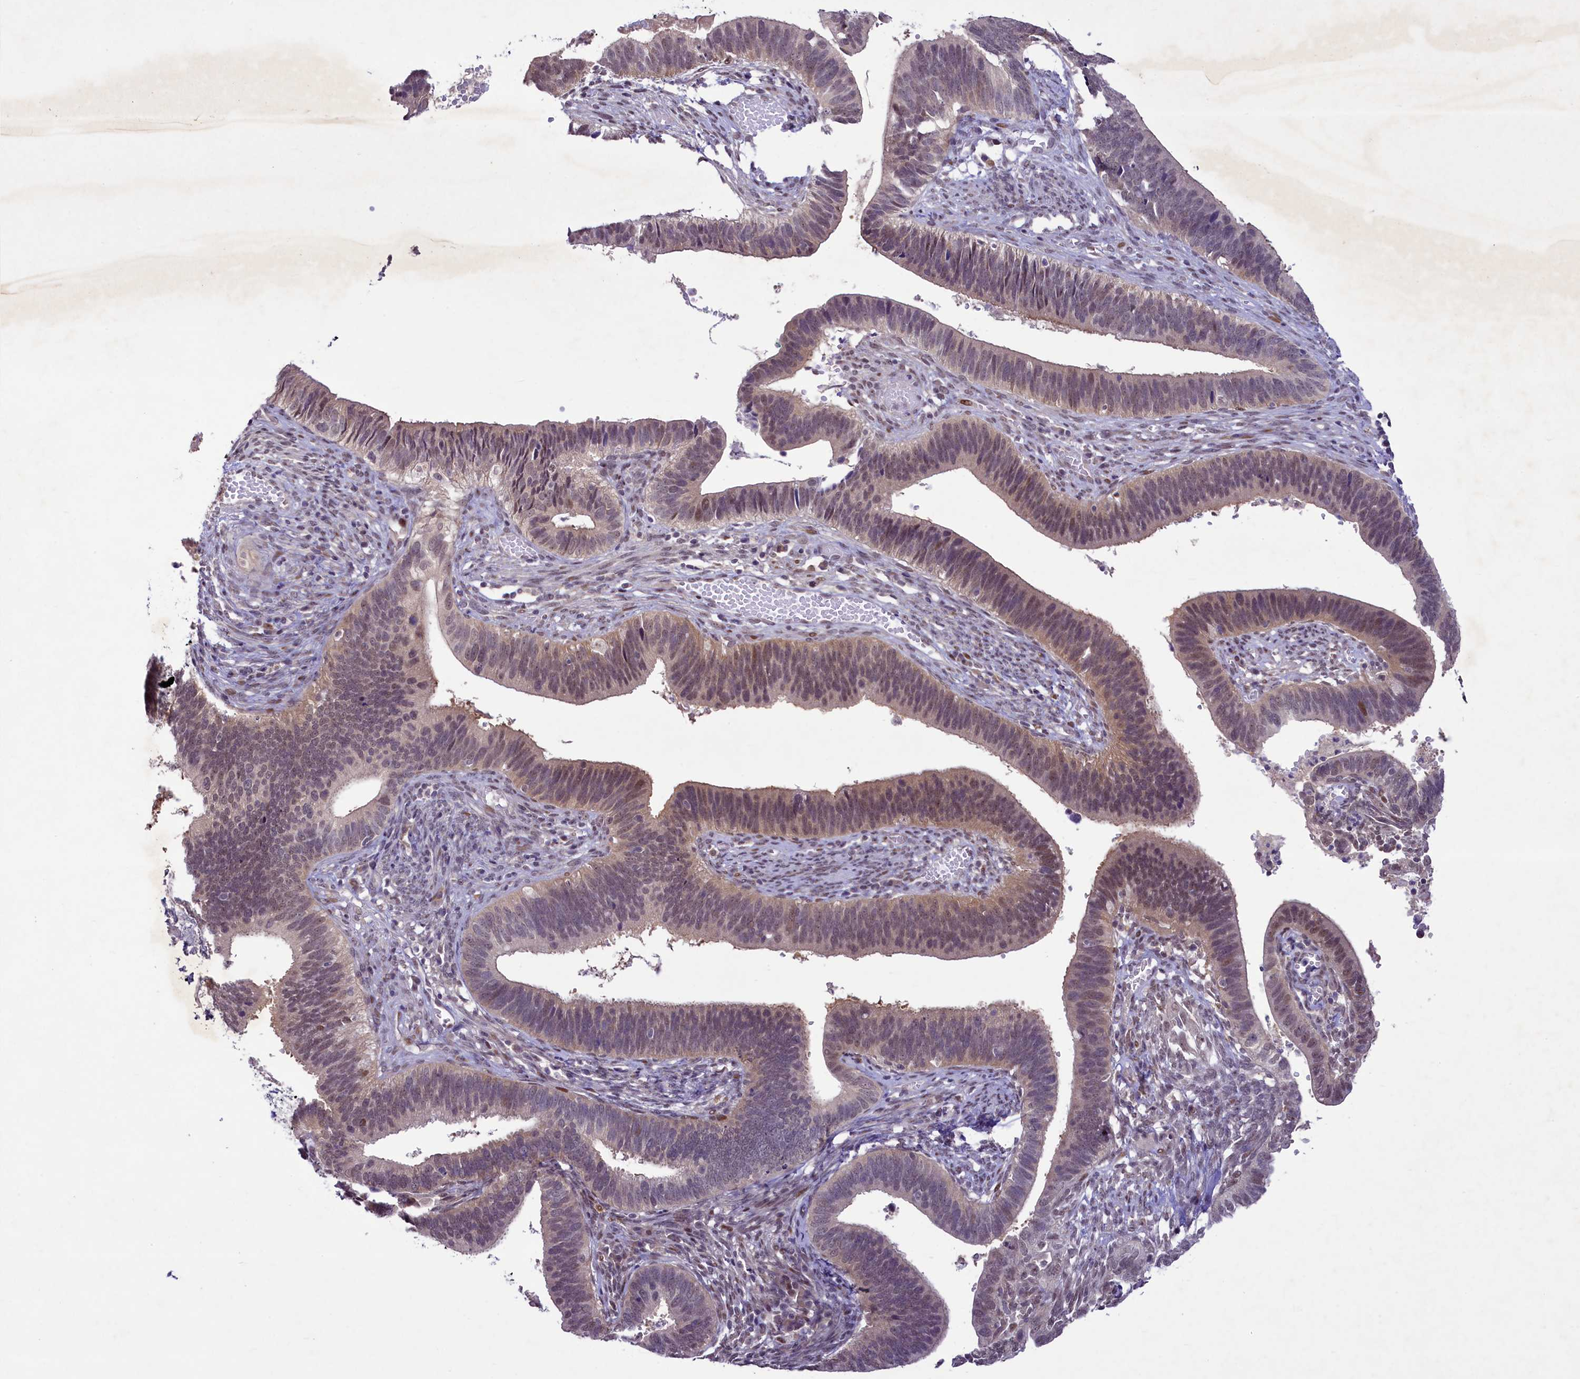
{"staining": {"intensity": "moderate", "quantity": "<25%", "location": "nuclear"}, "tissue": "cervical cancer", "cell_type": "Tumor cells", "image_type": "cancer", "snomed": [{"axis": "morphology", "description": "Adenocarcinoma, NOS"}, {"axis": "topography", "description": "Cervix"}], "caption": "Cervical cancer was stained to show a protein in brown. There is low levels of moderate nuclear positivity in about <25% of tumor cells. (Brightfield microscopy of DAB IHC at high magnification).", "gene": "ANKS3", "patient": {"sex": "female", "age": 42}}